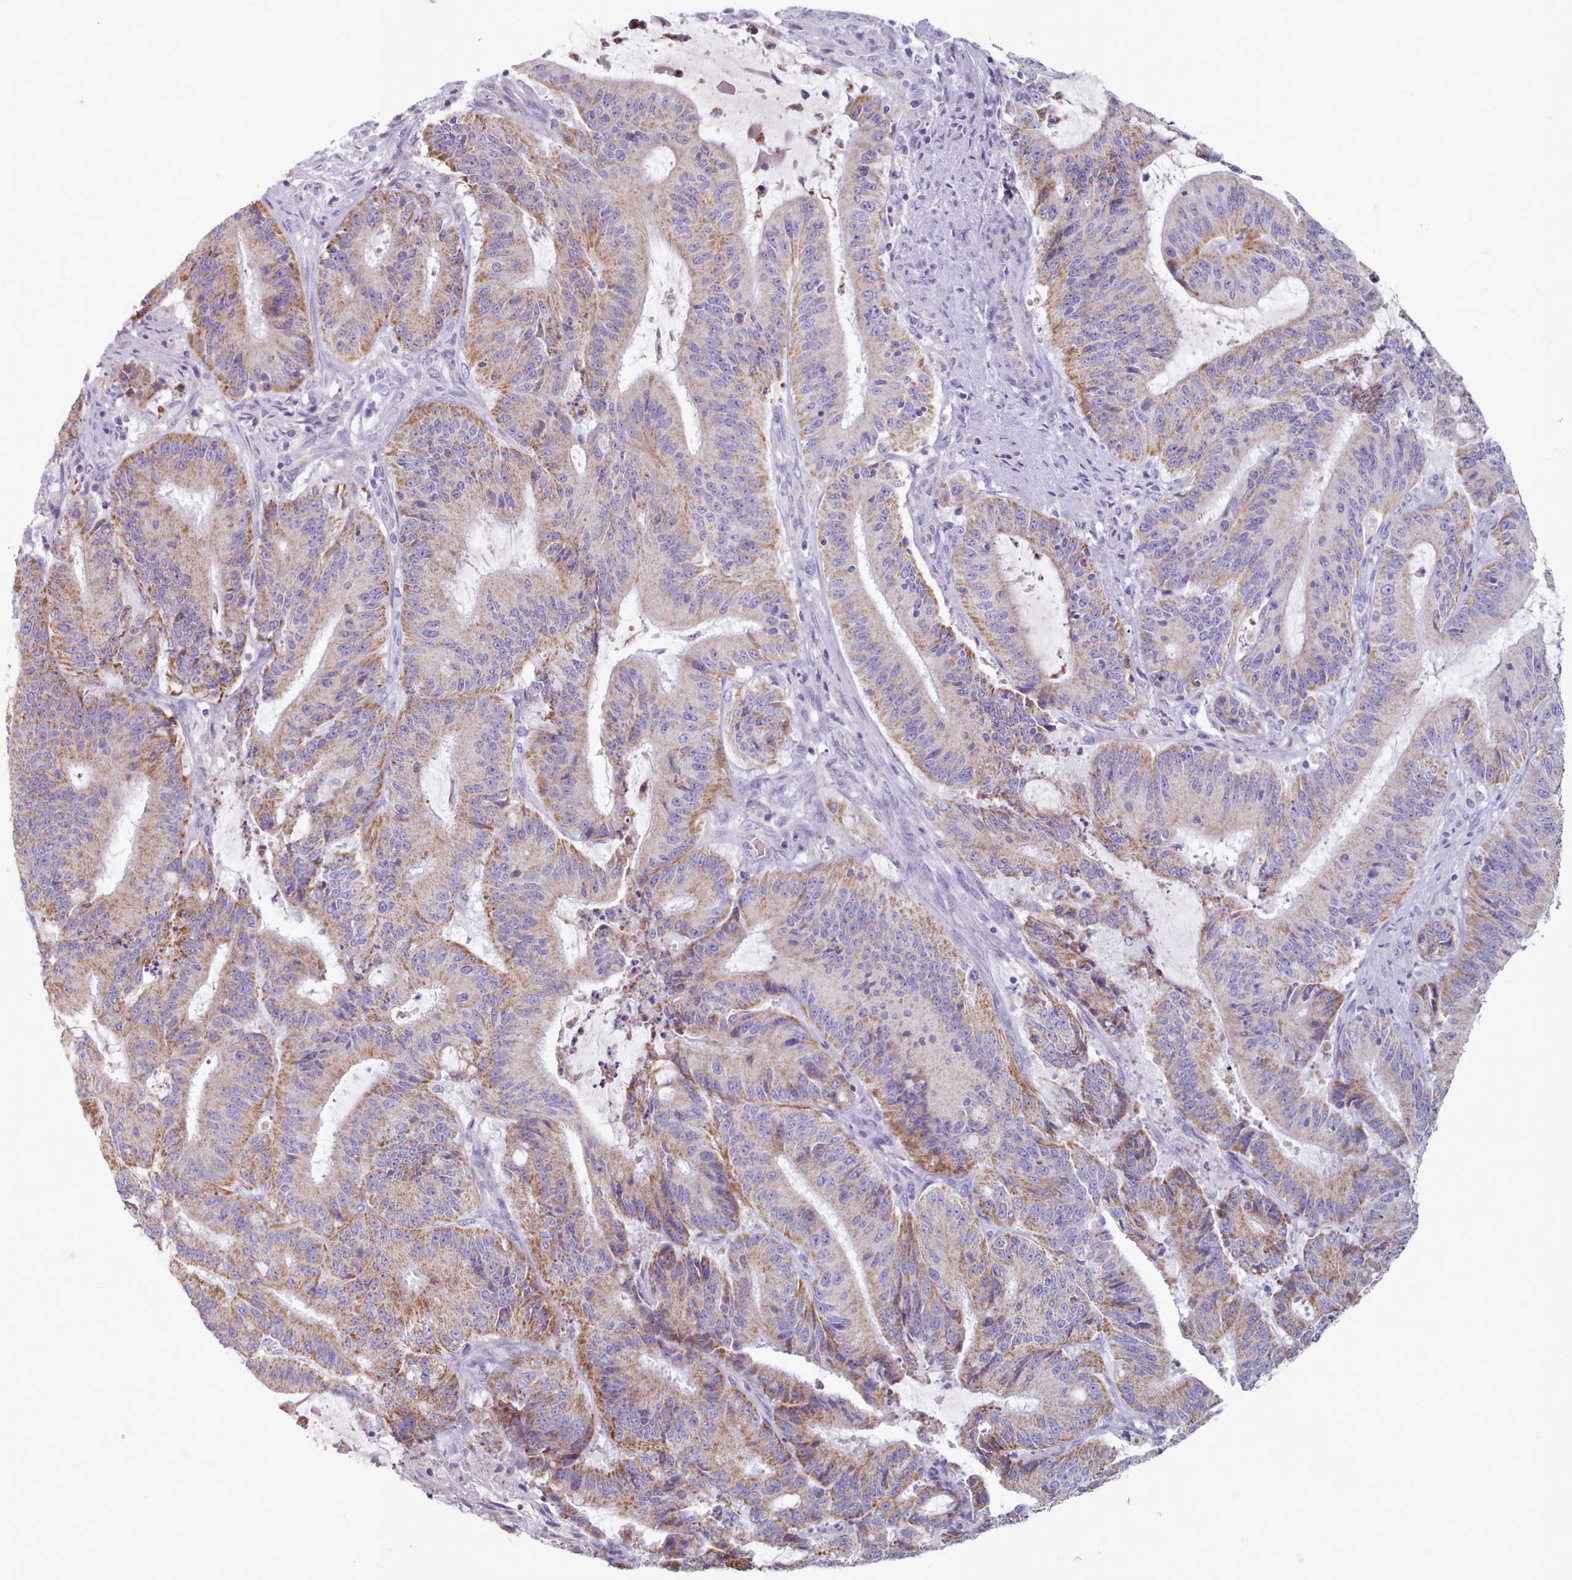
{"staining": {"intensity": "moderate", "quantity": ">75%", "location": "cytoplasmic/membranous"}, "tissue": "liver cancer", "cell_type": "Tumor cells", "image_type": "cancer", "snomed": [{"axis": "morphology", "description": "Normal tissue, NOS"}, {"axis": "morphology", "description": "Cholangiocarcinoma"}, {"axis": "topography", "description": "Liver"}, {"axis": "topography", "description": "Peripheral nerve tissue"}], "caption": "Immunohistochemistry (IHC) photomicrograph of cholangiocarcinoma (liver) stained for a protein (brown), which reveals medium levels of moderate cytoplasmic/membranous staining in about >75% of tumor cells.", "gene": "HAO1", "patient": {"sex": "female", "age": 73}}